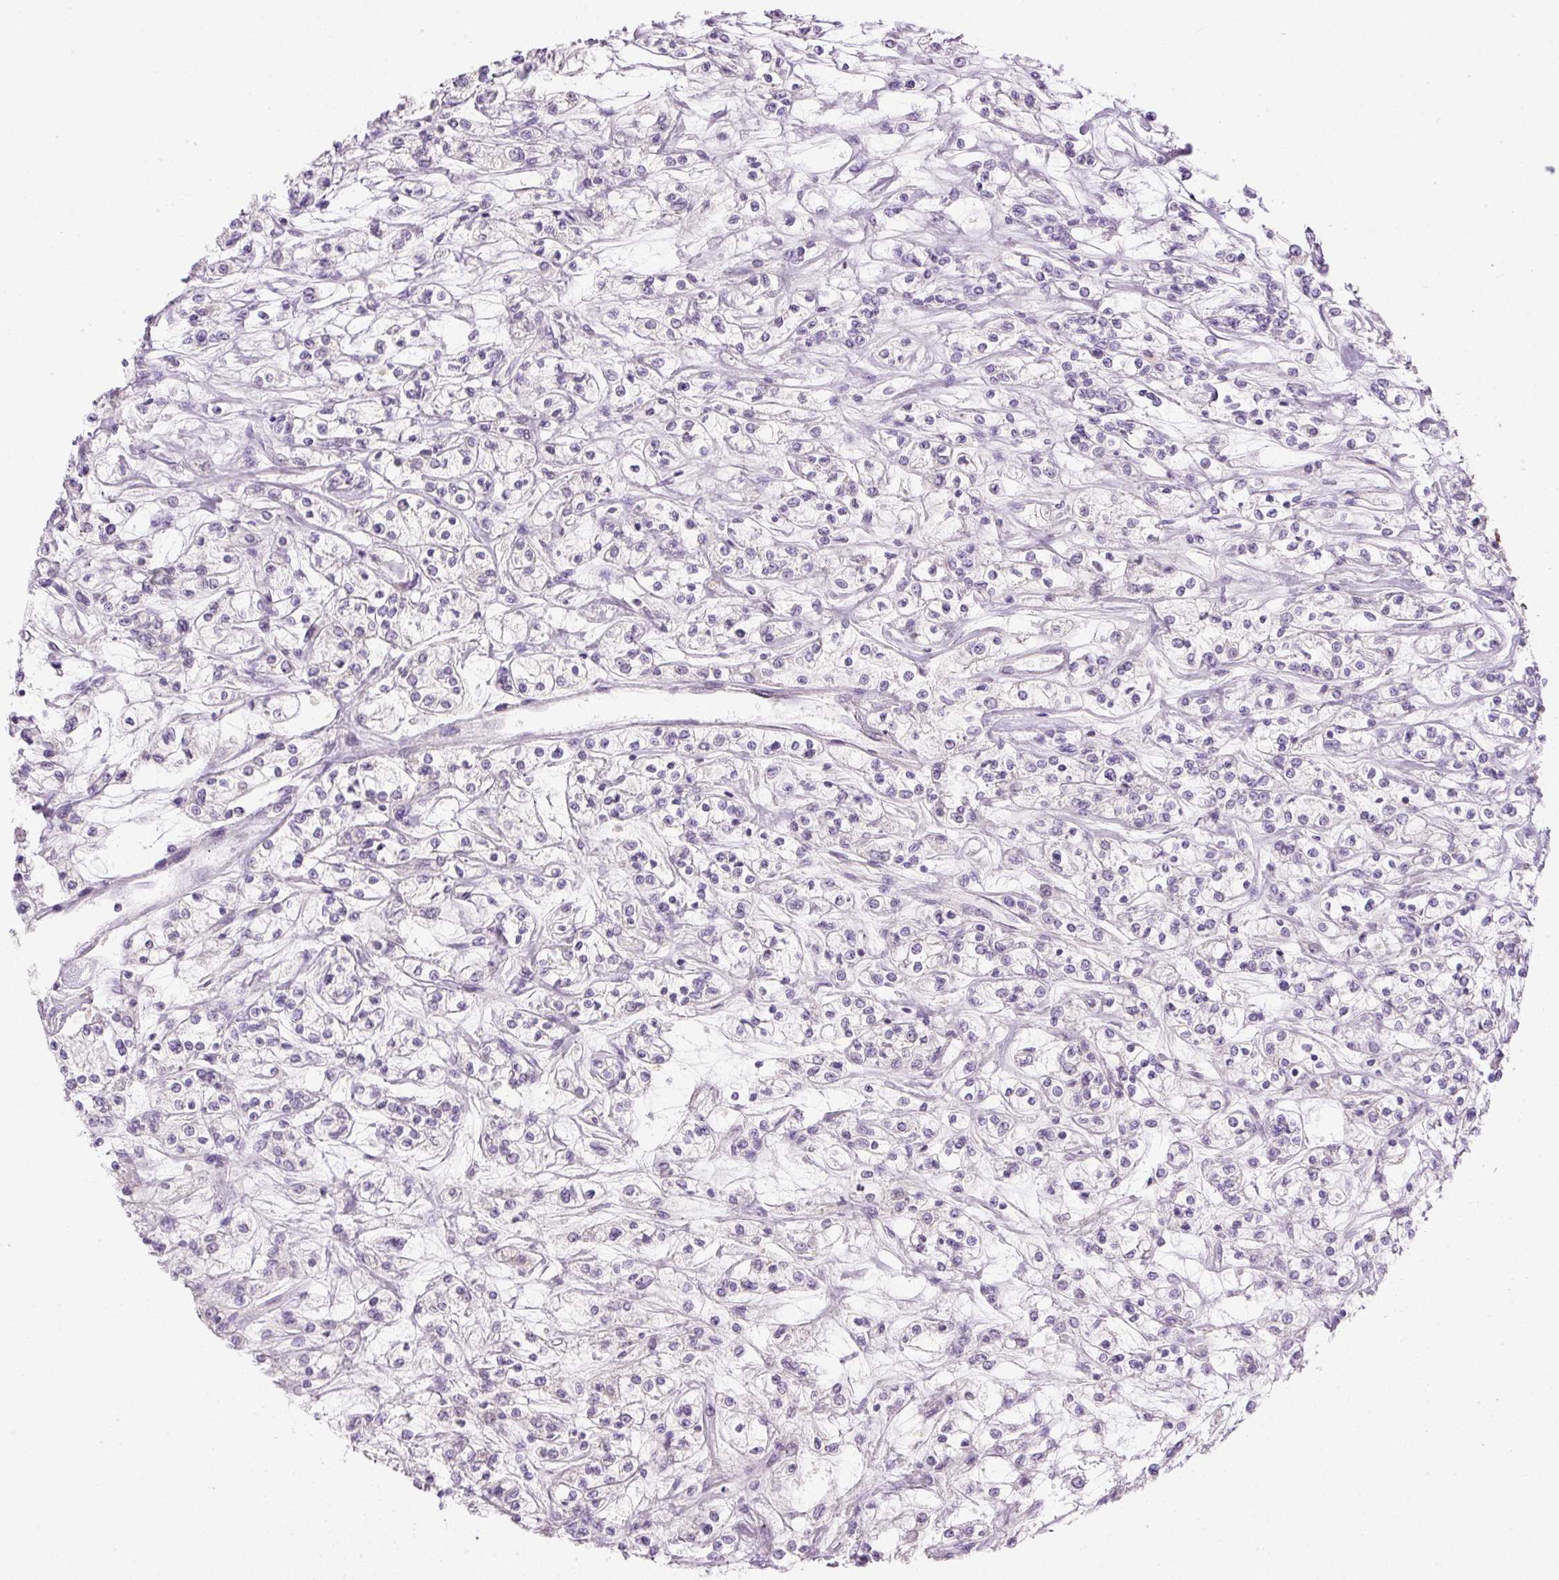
{"staining": {"intensity": "negative", "quantity": "none", "location": "none"}, "tissue": "renal cancer", "cell_type": "Tumor cells", "image_type": "cancer", "snomed": [{"axis": "morphology", "description": "Adenocarcinoma, NOS"}, {"axis": "topography", "description": "Kidney"}], "caption": "Tumor cells show no significant positivity in renal cancer. The staining was performed using DAB to visualize the protein expression in brown, while the nuclei were stained in blue with hematoxylin (Magnification: 20x).", "gene": "MZT2B", "patient": {"sex": "female", "age": 59}}